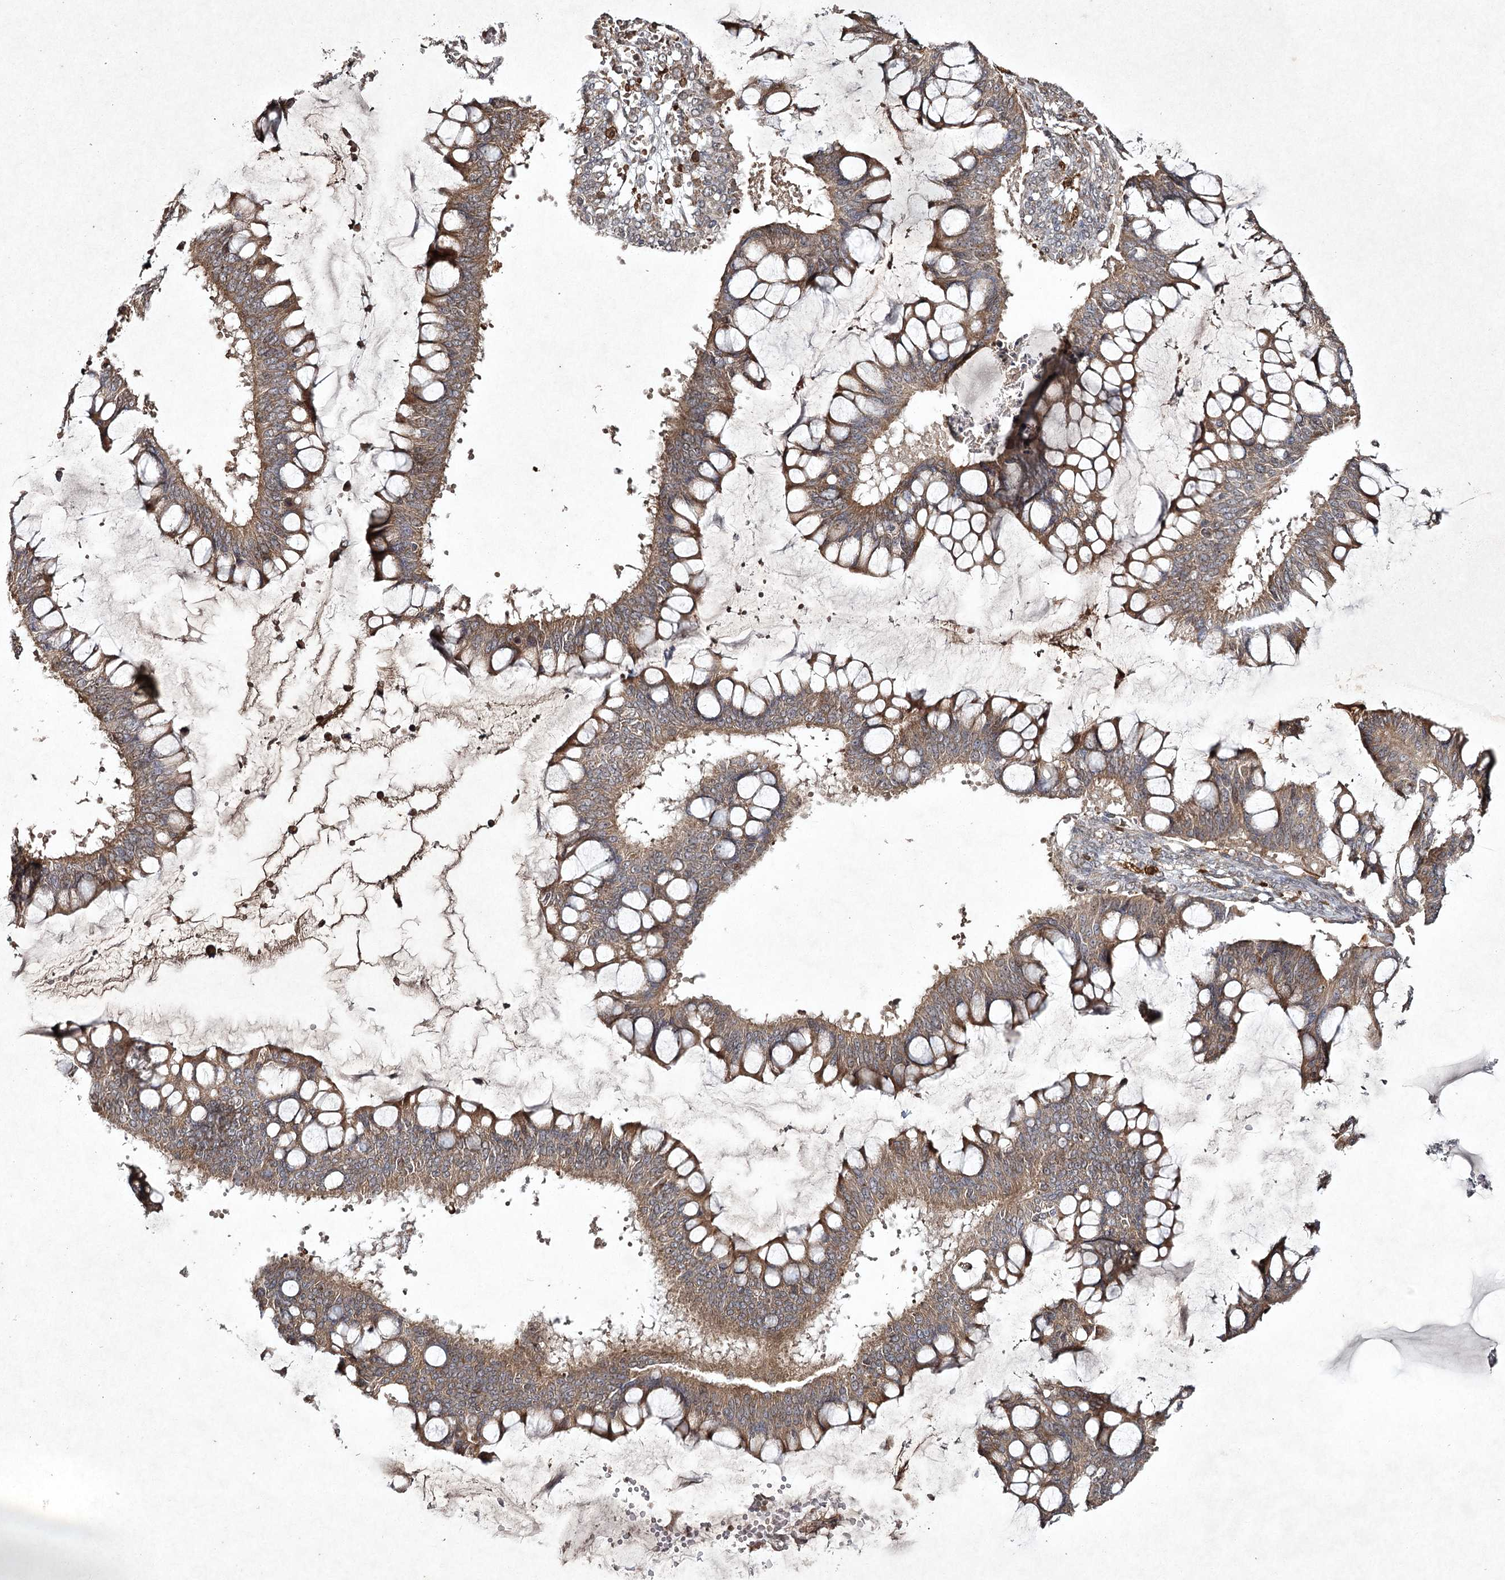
{"staining": {"intensity": "moderate", "quantity": ">75%", "location": "cytoplasmic/membranous"}, "tissue": "ovarian cancer", "cell_type": "Tumor cells", "image_type": "cancer", "snomed": [{"axis": "morphology", "description": "Cystadenocarcinoma, mucinous, NOS"}, {"axis": "topography", "description": "Ovary"}], "caption": "This photomicrograph demonstrates immunohistochemistry staining of human ovarian cancer (mucinous cystadenocarcinoma), with medium moderate cytoplasmic/membranous expression in about >75% of tumor cells.", "gene": "CYP2B6", "patient": {"sex": "female", "age": 73}}